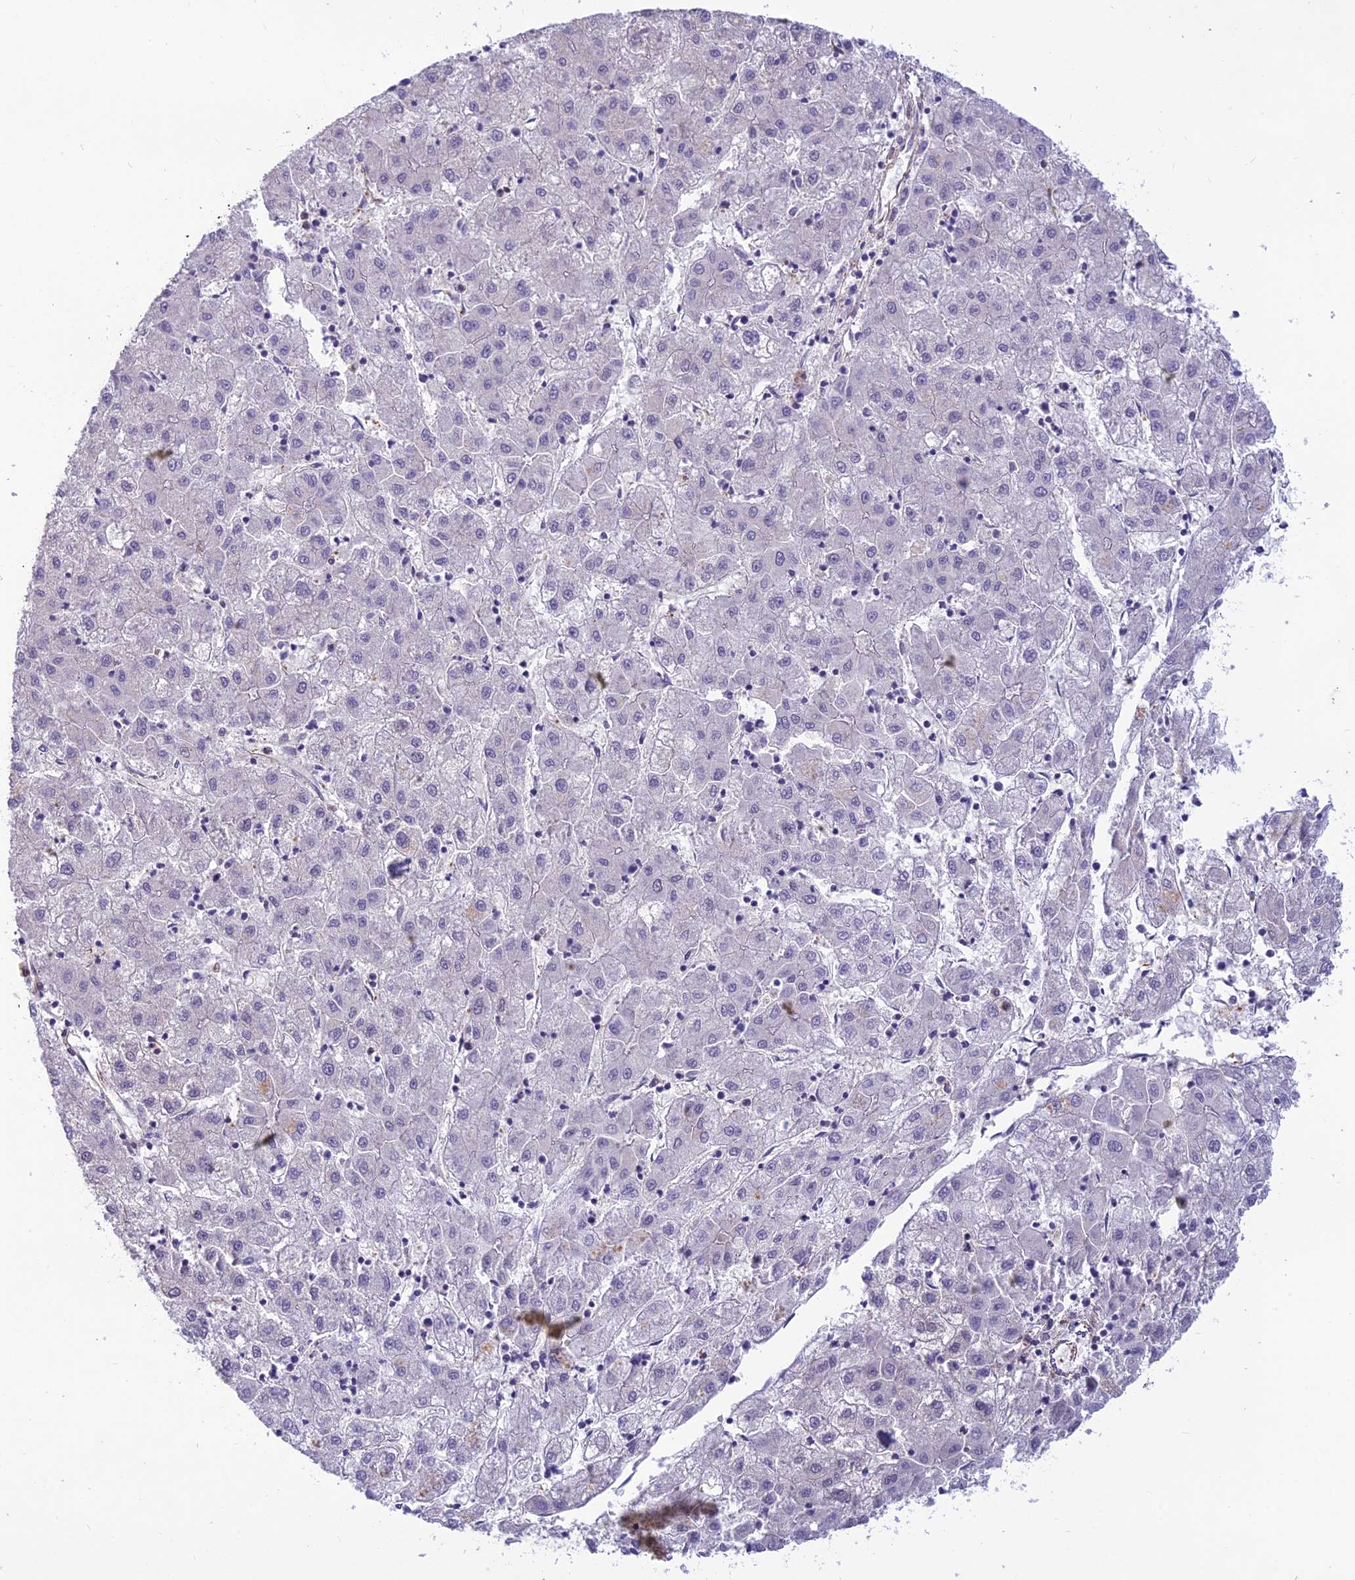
{"staining": {"intensity": "negative", "quantity": "none", "location": "none"}, "tissue": "liver cancer", "cell_type": "Tumor cells", "image_type": "cancer", "snomed": [{"axis": "morphology", "description": "Carcinoma, Hepatocellular, NOS"}, {"axis": "topography", "description": "Liver"}], "caption": "Immunohistochemistry (IHC) histopathology image of human liver hepatocellular carcinoma stained for a protein (brown), which displays no staining in tumor cells. (Stains: DAB (3,3'-diaminobenzidine) IHC with hematoxylin counter stain, Microscopy: brightfield microscopy at high magnification).", "gene": "FBXW4", "patient": {"sex": "male", "age": 72}}